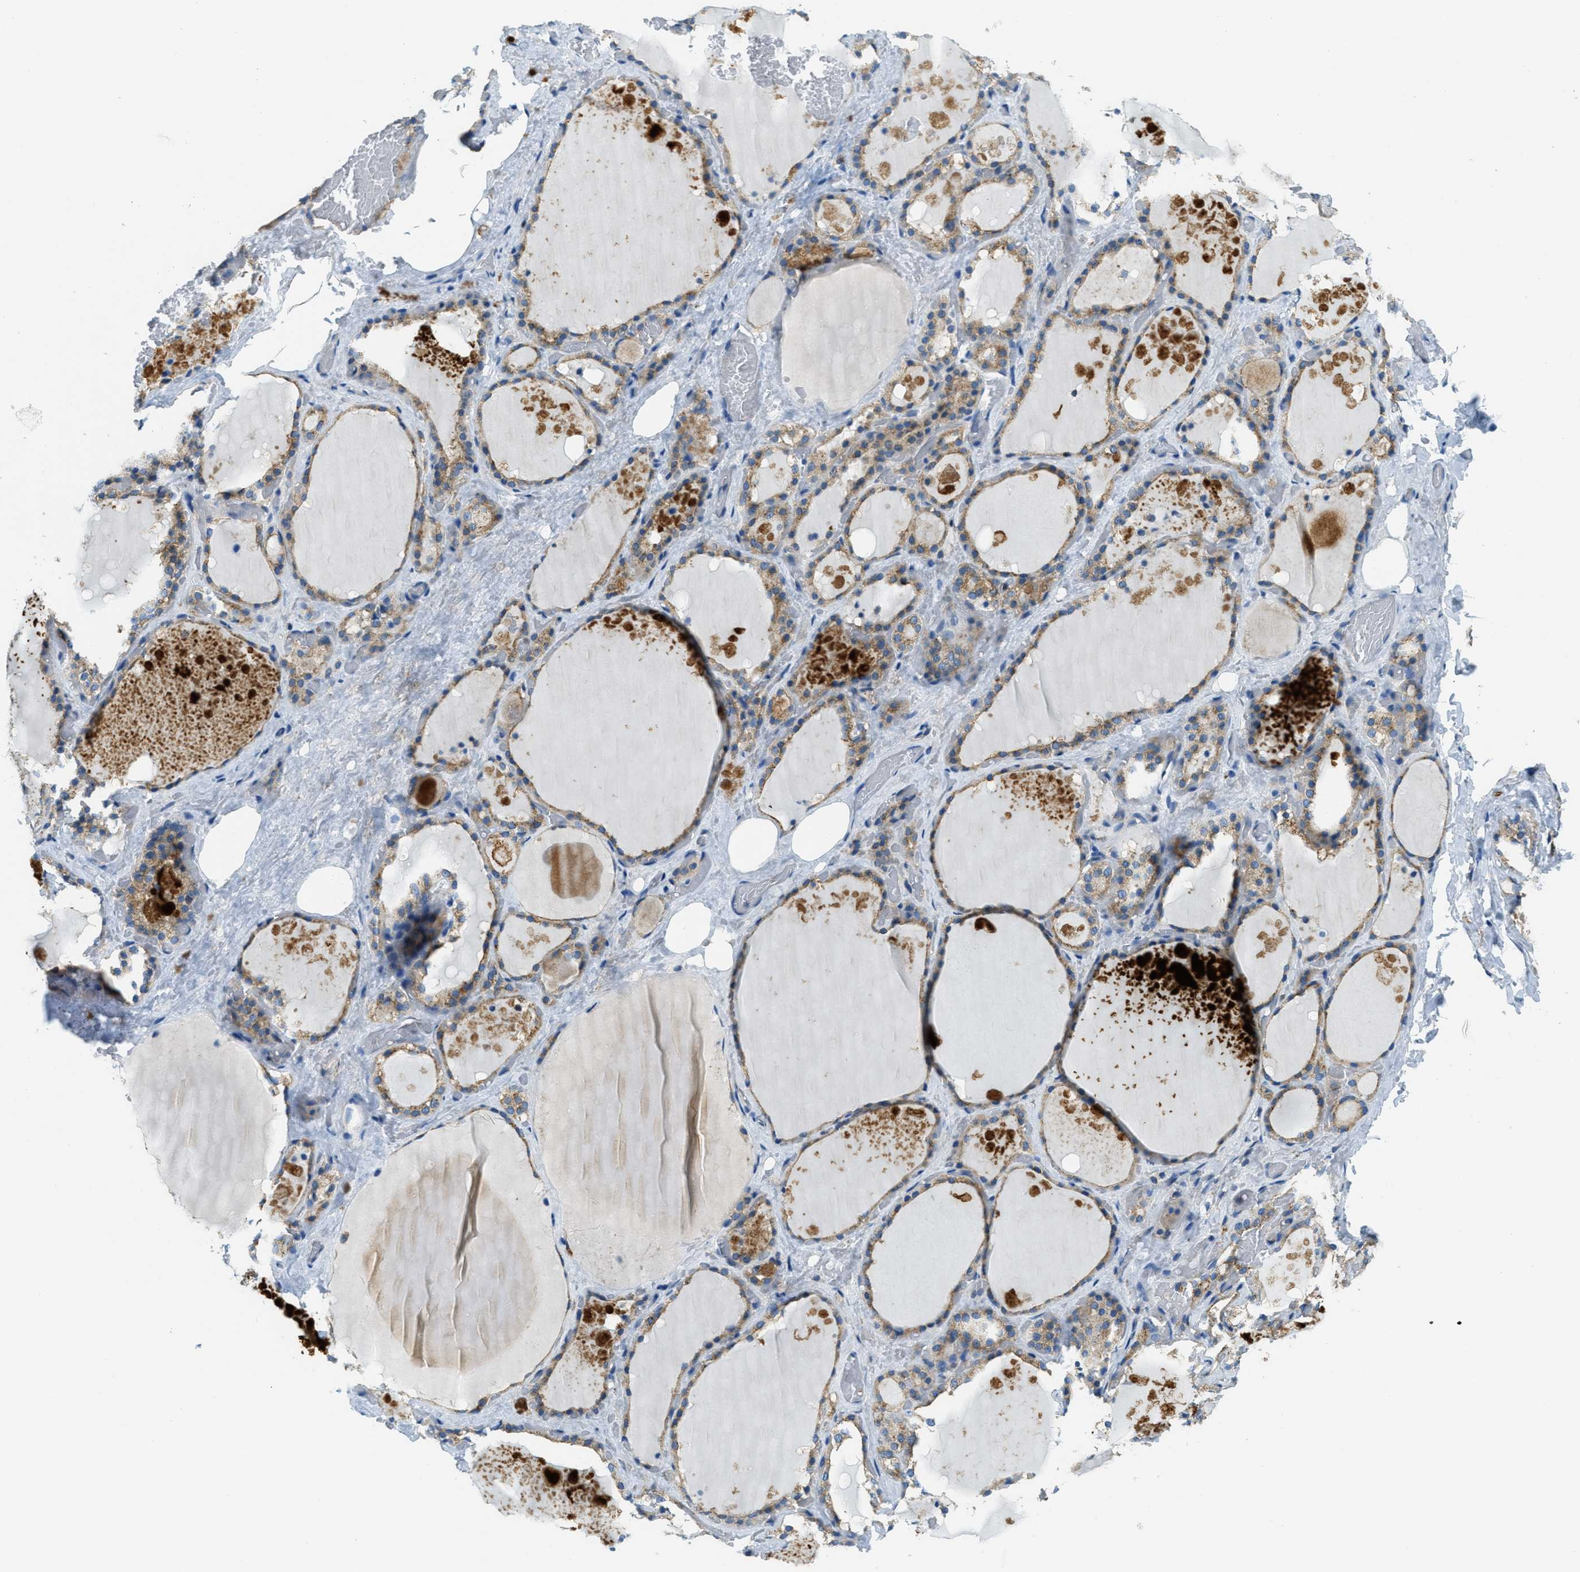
{"staining": {"intensity": "moderate", "quantity": ">75%", "location": "cytoplasmic/membranous"}, "tissue": "thyroid gland", "cell_type": "Glandular cells", "image_type": "normal", "snomed": [{"axis": "morphology", "description": "Normal tissue, NOS"}, {"axis": "topography", "description": "Thyroid gland"}], "caption": "High-power microscopy captured an immunohistochemistry (IHC) image of benign thyroid gland, revealing moderate cytoplasmic/membranous staining in about >75% of glandular cells.", "gene": "AP2B1", "patient": {"sex": "male", "age": 61}}